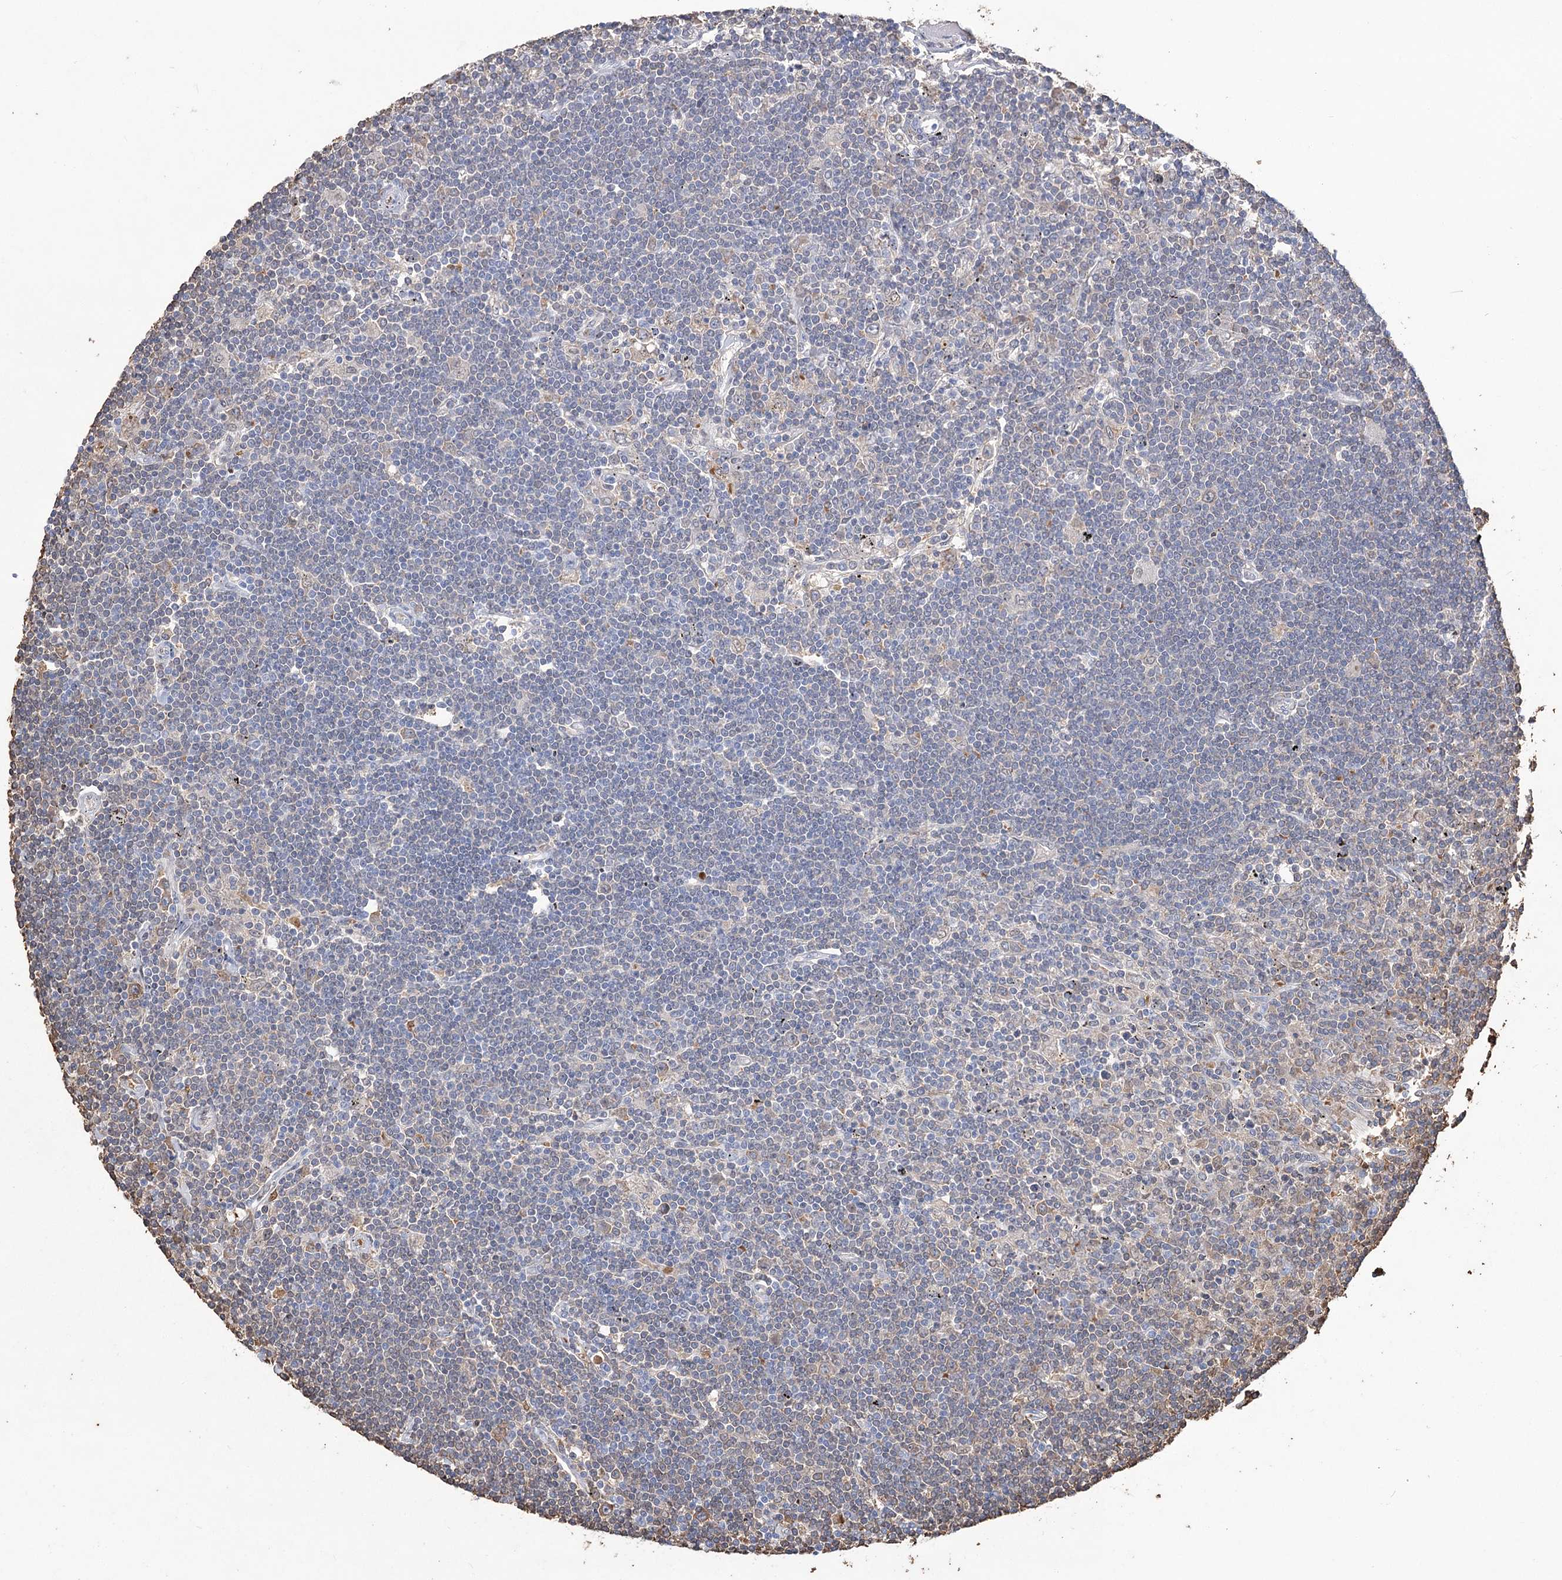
{"staining": {"intensity": "negative", "quantity": "none", "location": "none"}, "tissue": "lymphoma", "cell_type": "Tumor cells", "image_type": "cancer", "snomed": [{"axis": "morphology", "description": "Malignant lymphoma, non-Hodgkin's type, Low grade"}, {"axis": "topography", "description": "Spleen"}], "caption": "IHC of human lymphoma demonstrates no positivity in tumor cells.", "gene": "HBA1", "patient": {"sex": "male", "age": 76}}